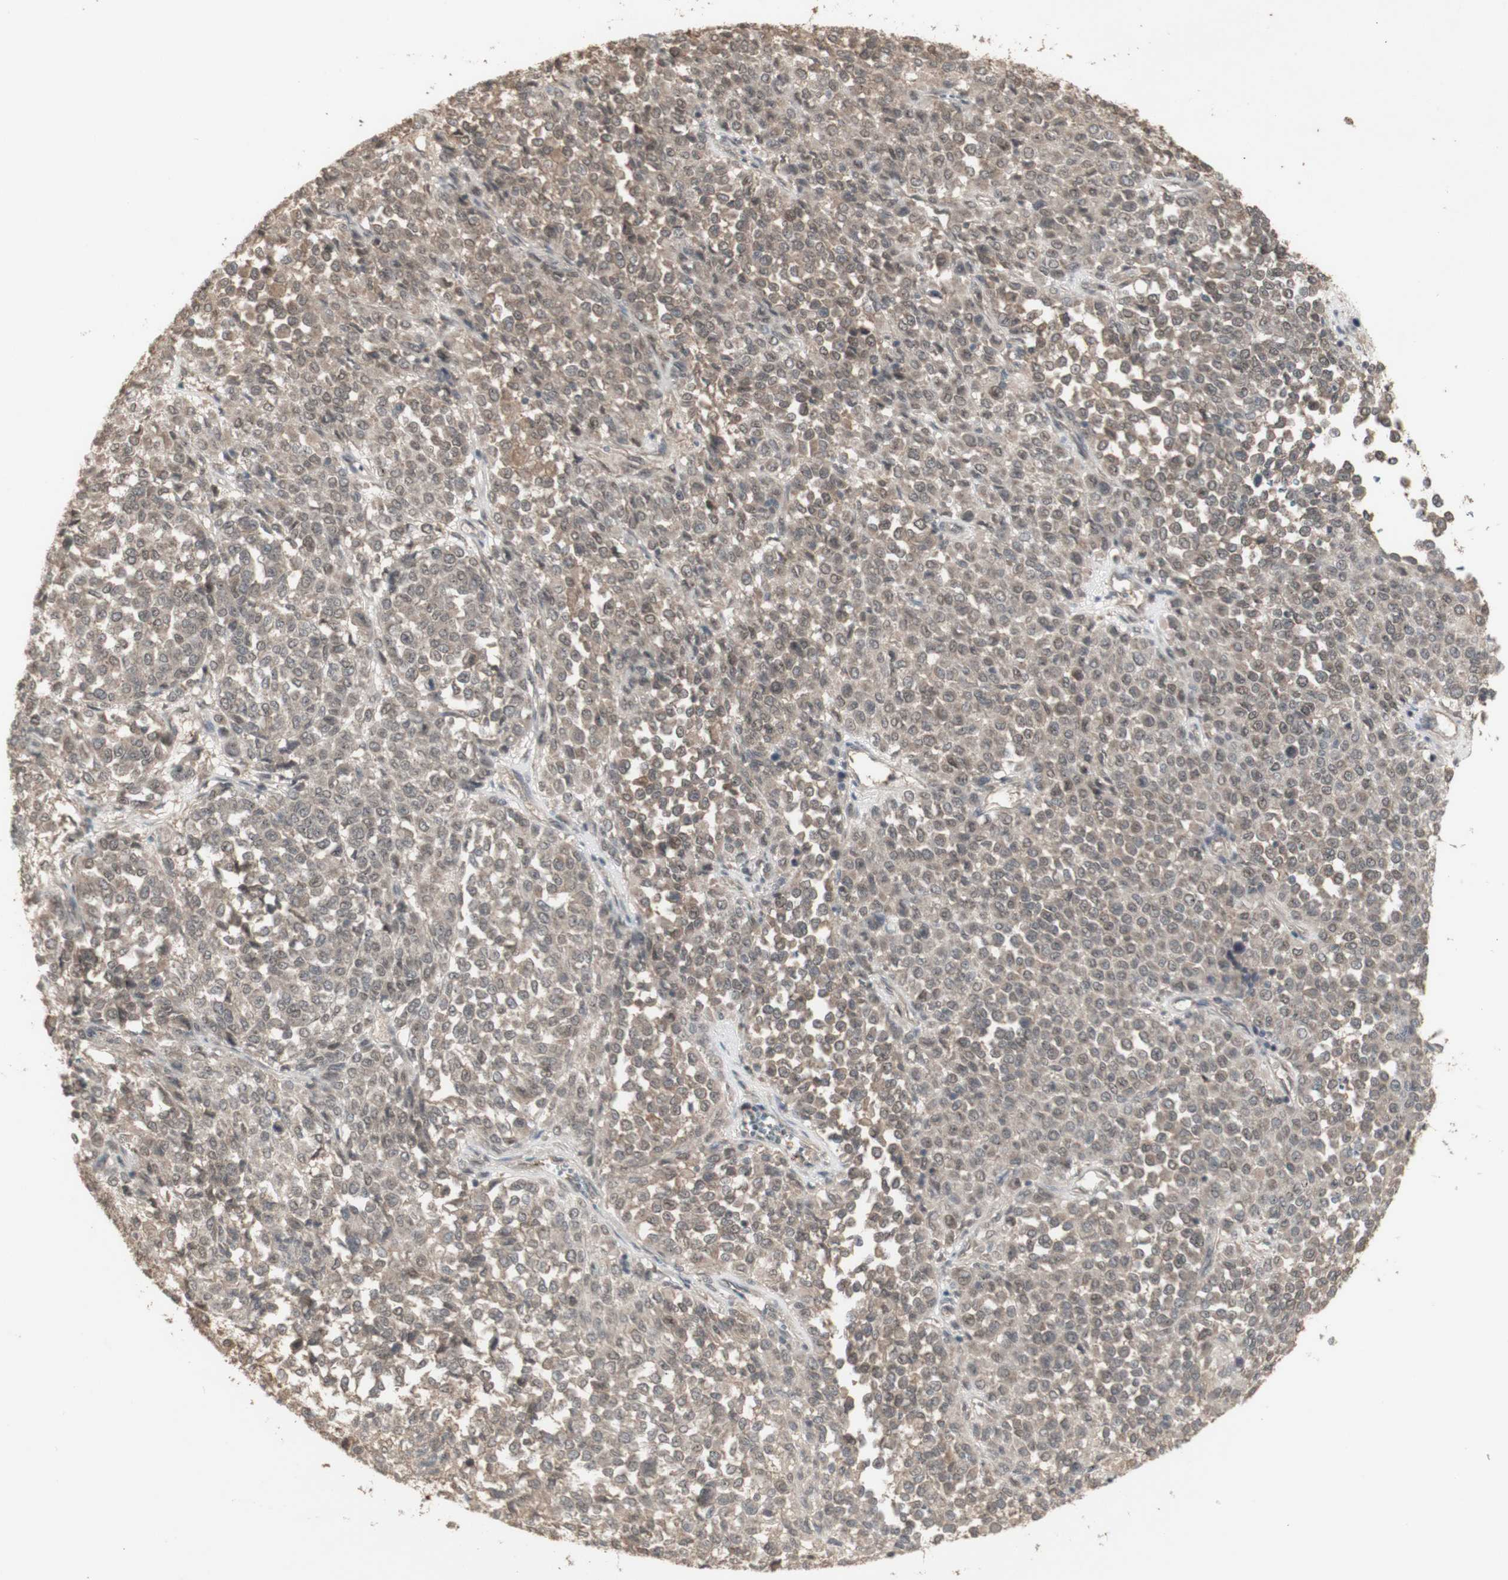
{"staining": {"intensity": "moderate", "quantity": ">75%", "location": "cytoplasmic/membranous"}, "tissue": "melanoma", "cell_type": "Tumor cells", "image_type": "cancer", "snomed": [{"axis": "morphology", "description": "Malignant melanoma, Metastatic site"}, {"axis": "topography", "description": "Pancreas"}], "caption": "About >75% of tumor cells in malignant melanoma (metastatic site) demonstrate moderate cytoplasmic/membranous protein expression as visualized by brown immunohistochemical staining.", "gene": "ALOX12", "patient": {"sex": "female", "age": 30}}